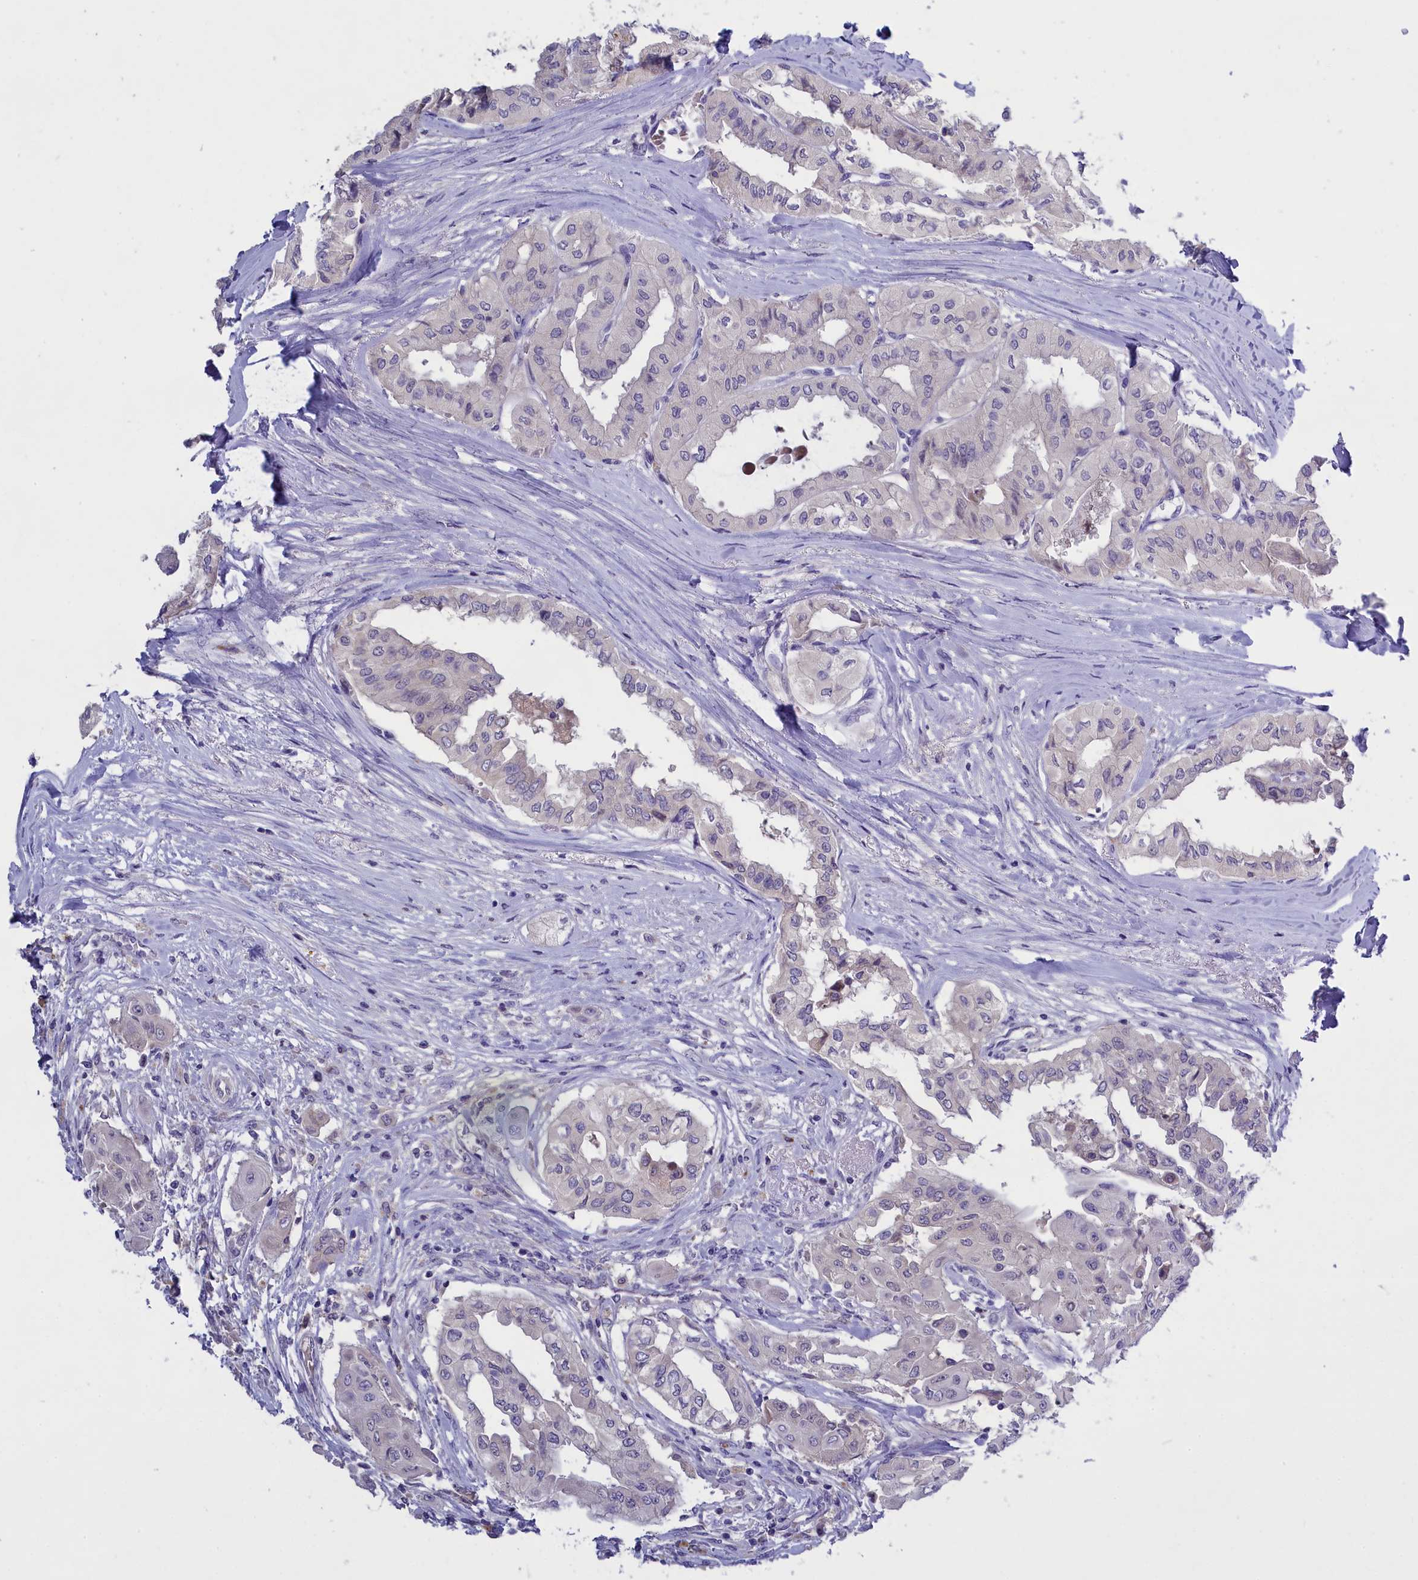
{"staining": {"intensity": "negative", "quantity": "none", "location": "none"}, "tissue": "thyroid cancer", "cell_type": "Tumor cells", "image_type": "cancer", "snomed": [{"axis": "morphology", "description": "Papillary adenocarcinoma, NOS"}, {"axis": "topography", "description": "Thyroid gland"}], "caption": "Immunohistochemistry (IHC) of human thyroid cancer (papillary adenocarcinoma) reveals no positivity in tumor cells.", "gene": "ENPP6", "patient": {"sex": "female", "age": 59}}